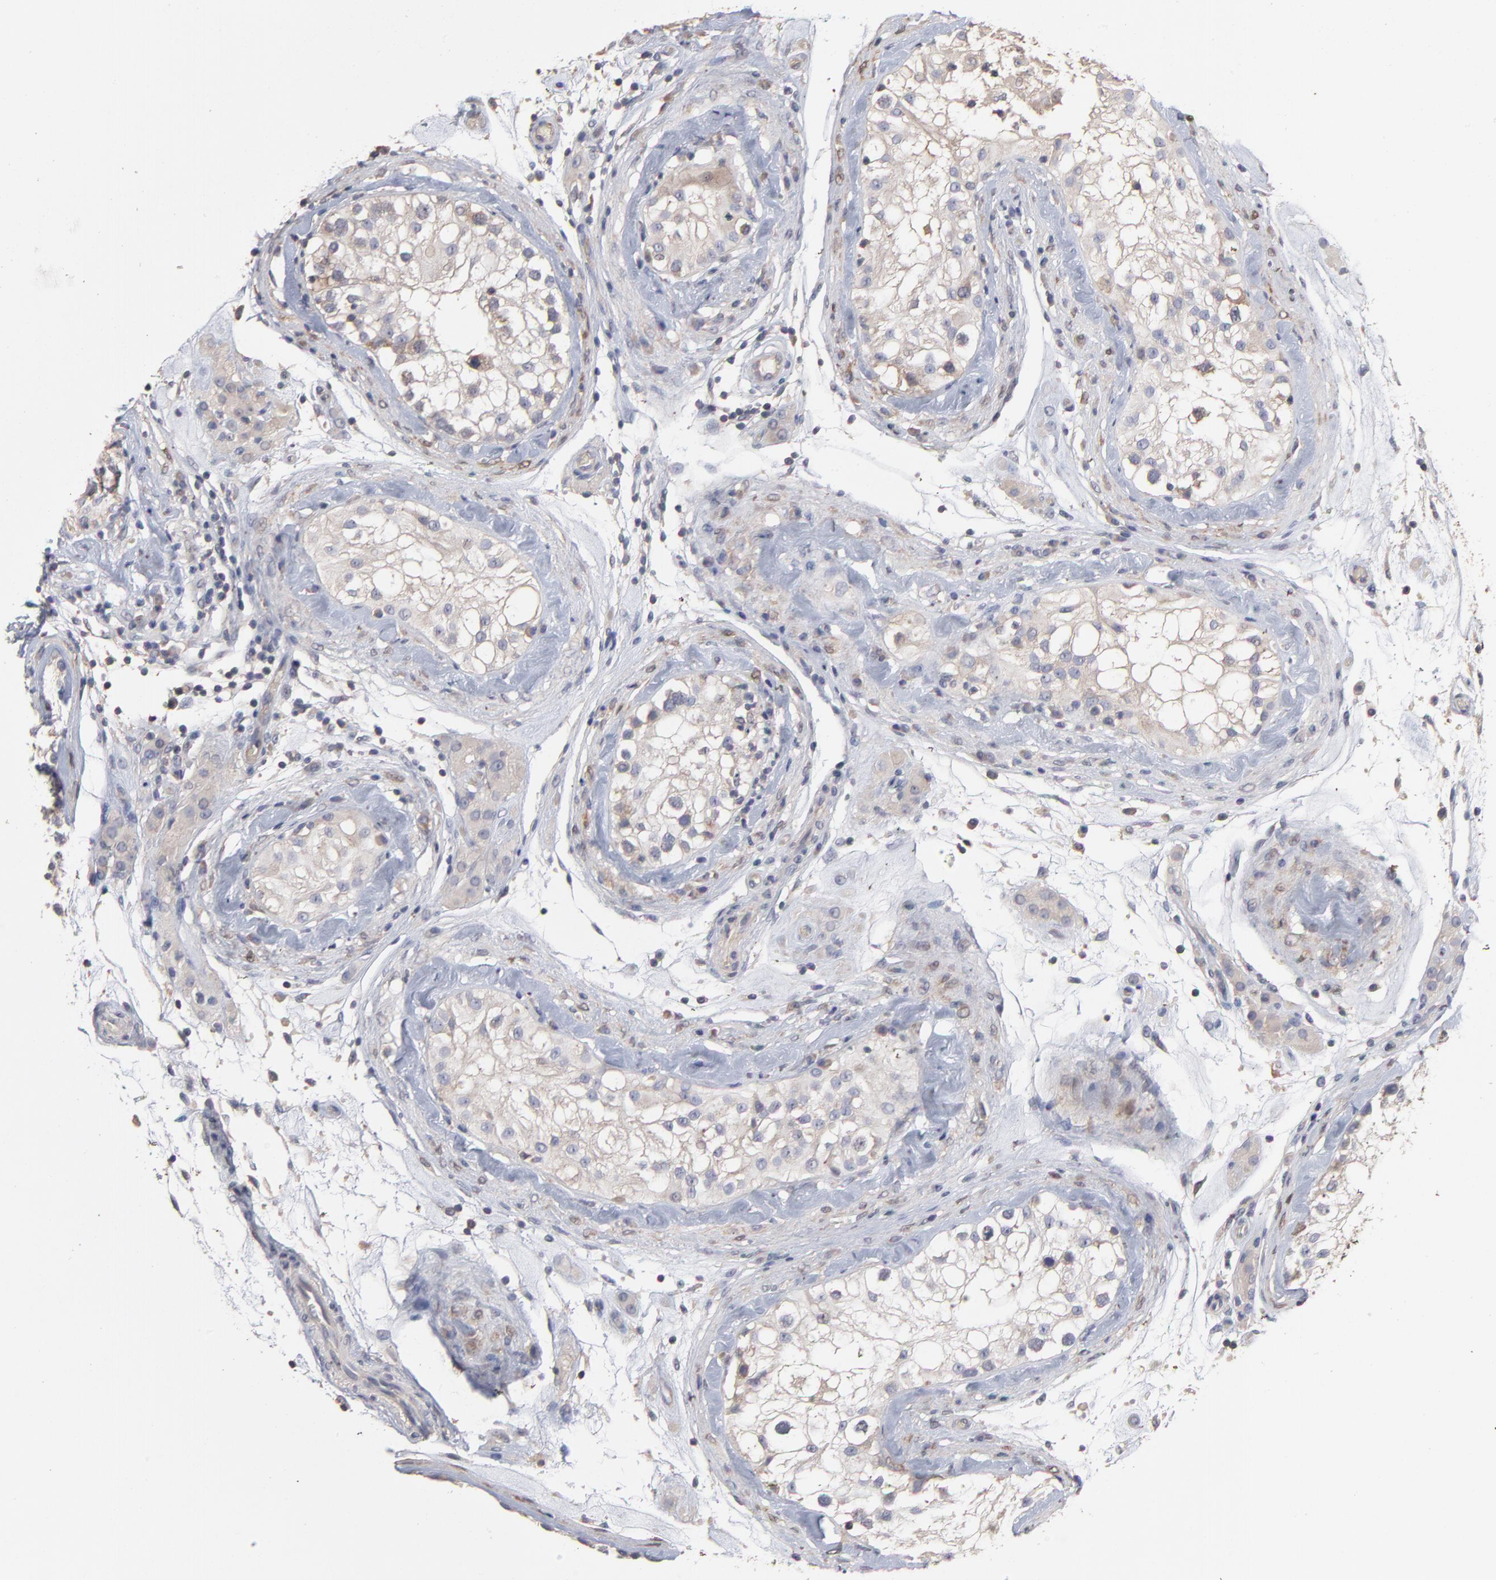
{"staining": {"intensity": "weak", "quantity": "<25%", "location": "cytoplasmic/membranous"}, "tissue": "testis", "cell_type": "Cells in seminiferous ducts", "image_type": "normal", "snomed": [{"axis": "morphology", "description": "Normal tissue, NOS"}, {"axis": "topography", "description": "Testis"}], "caption": "A histopathology image of testis stained for a protein displays no brown staining in cells in seminiferous ducts.", "gene": "TANGO2", "patient": {"sex": "male", "age": 46}}